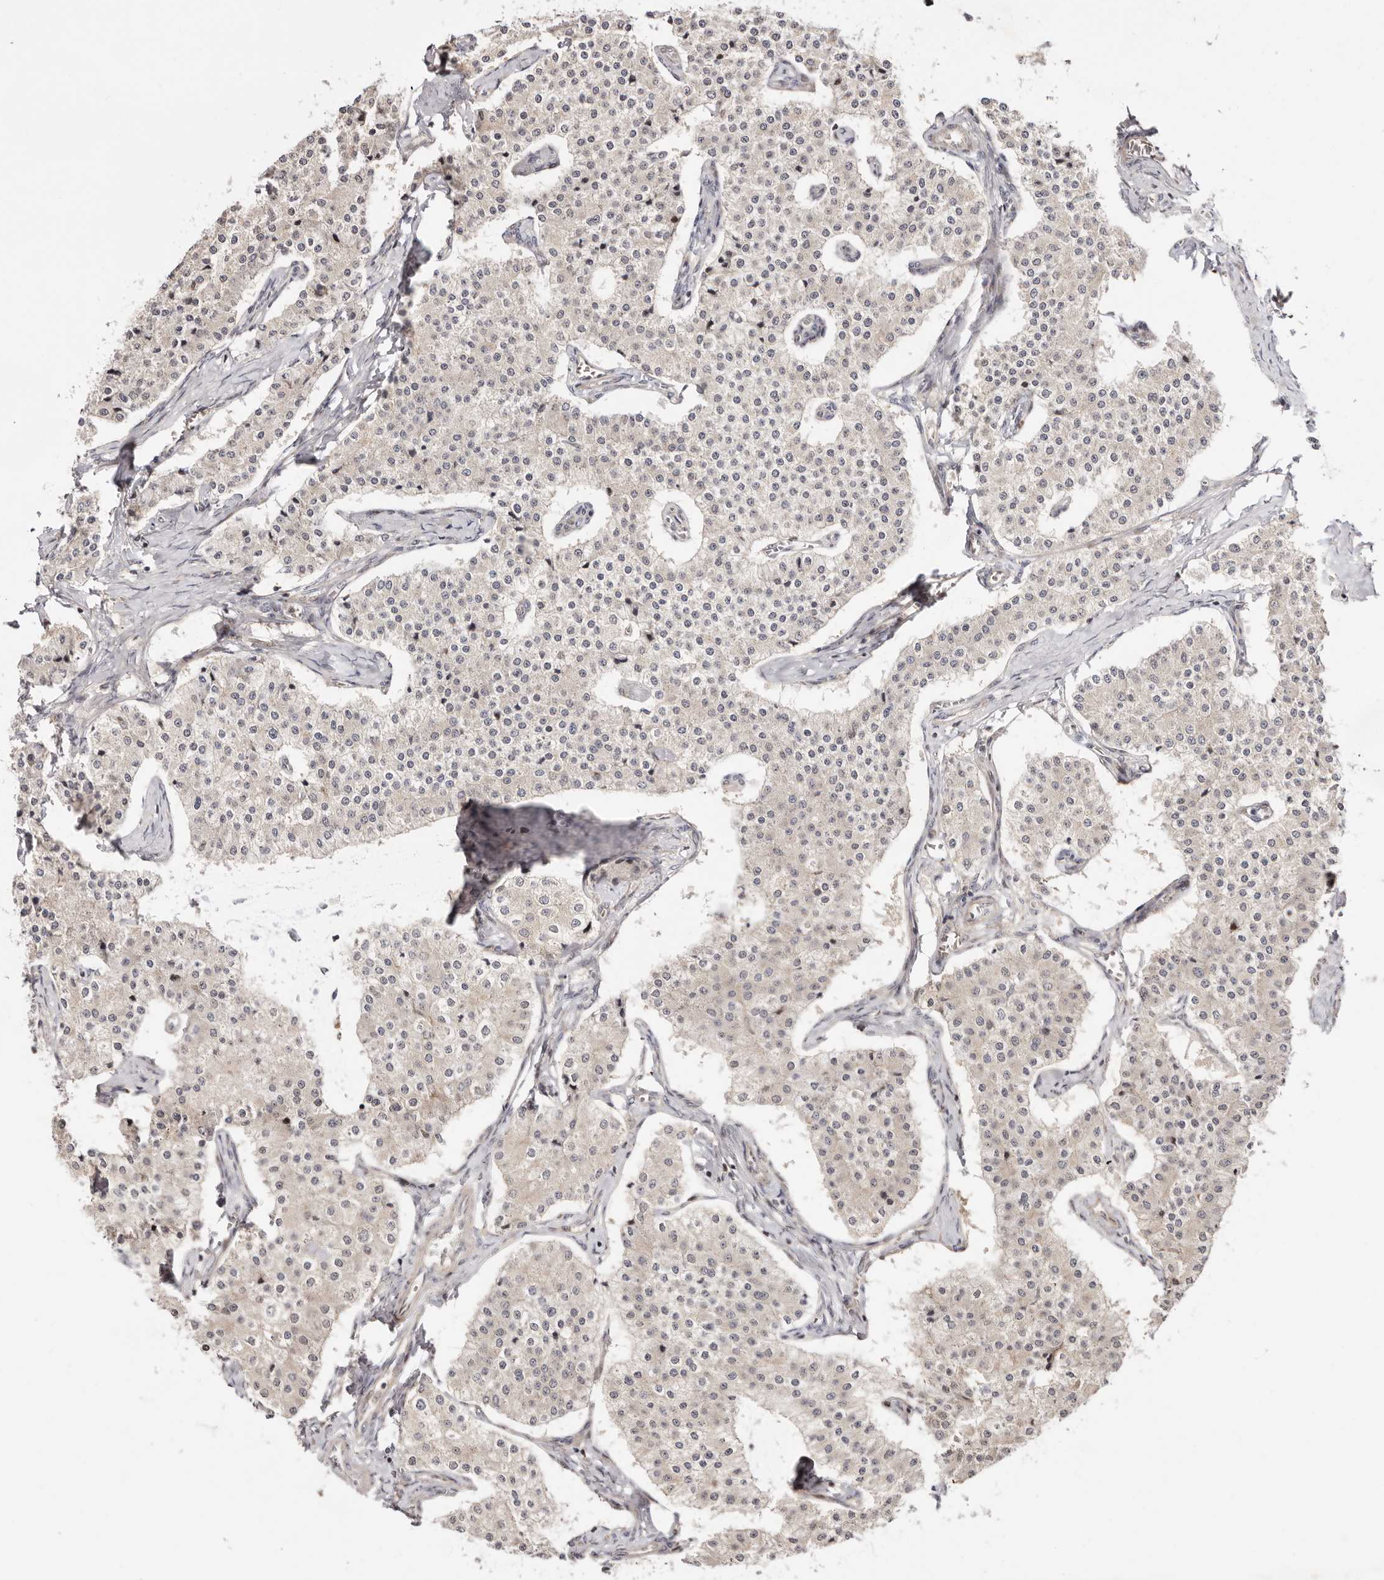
{"staining": {"intensity": "negative", "quantity": "none", "location": "none"}, "tissue": "carcinoid", "cell_type": "Tumor cells", "image_type": "cancer", "snomed": [{"axis": "morphology", "description": "Carcinoid, malignant, NOS"}, {"axis": "topography", "description": "Colon"}], "caption": "High power microscopy image of an immunohistochemistry micrograph of malignant carcinoid, revealing no significant expression in tumor cells.", "gene": "ODF2L", "patient": {"sex": "female", "age": 52}}